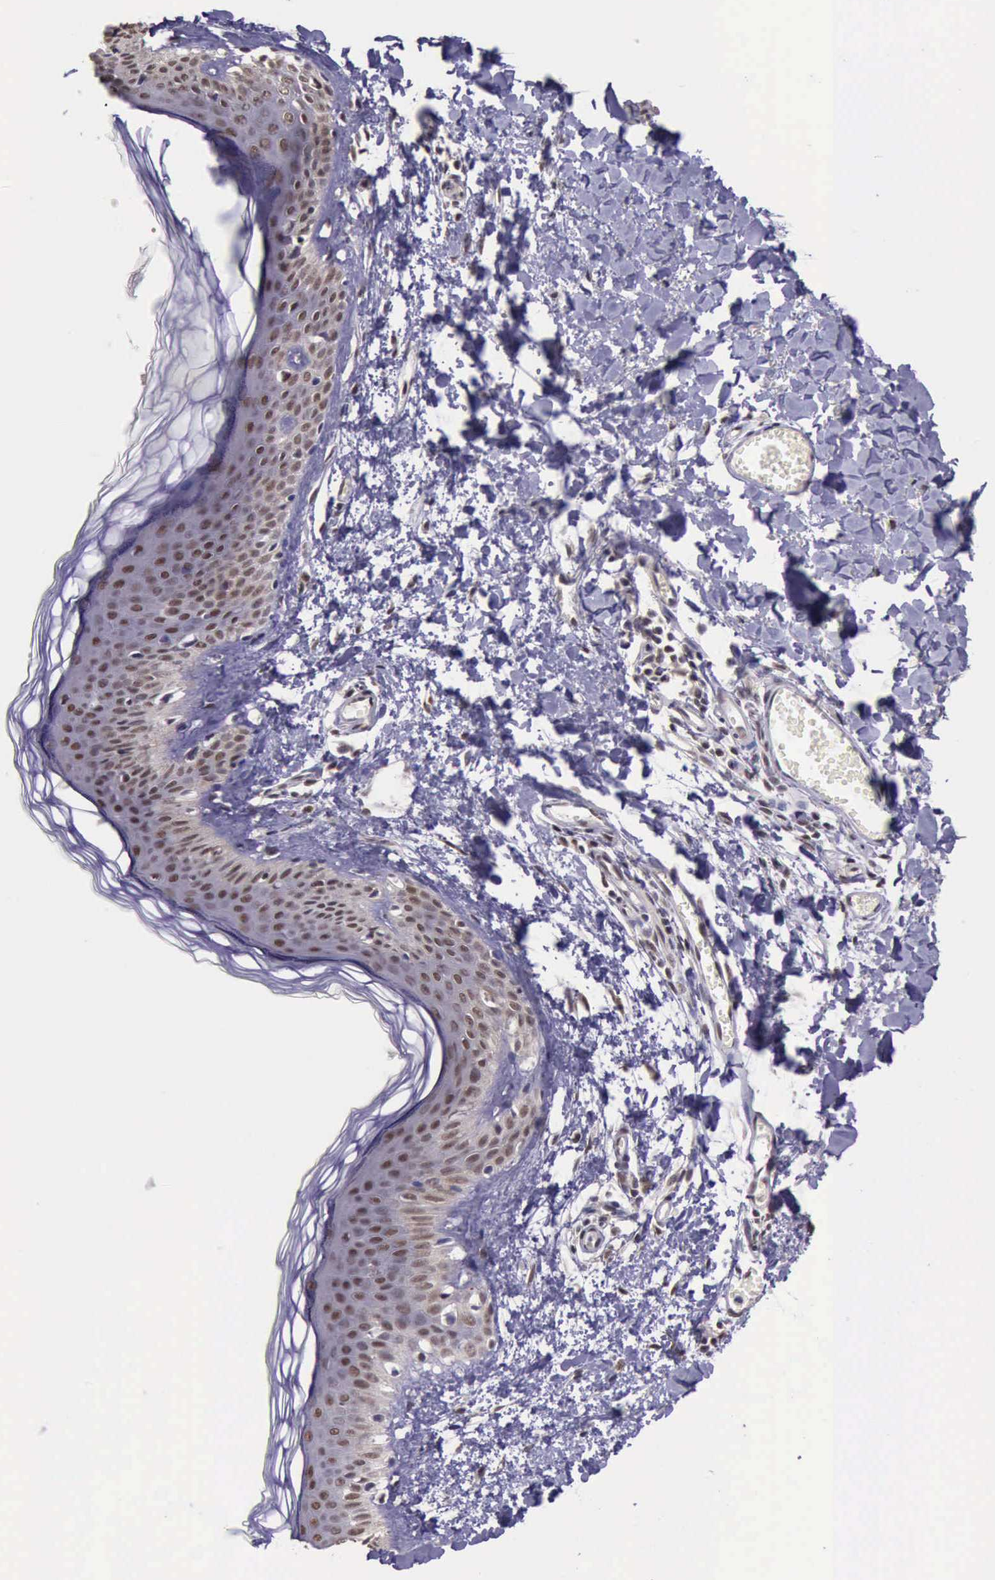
{"staining": {"intensity": "moderate", "quantity": ">75%", "location": "nuclear"}, "tissue": "skin", "cell_type": "Fibroblasts", "image_type": "normal", "snomed": [{"axis": "morphology", "description": "Normal tissue, NOS"}, {"axis": "morphology", "description": "Sarcoma, NOS"}, {"axis": "topography", "description": "Skin"}, {"axis": "topography", "description": "Soft tissue"}], "caption": "A medium amount of moderate nuclear positivity is present in about >75% of fibroblasts in benign skin. (Brightfield microscopy of DAB IHC at high magnification).", "gene": "PRPF39", "patient": {"sex": "female", "age": 51}}